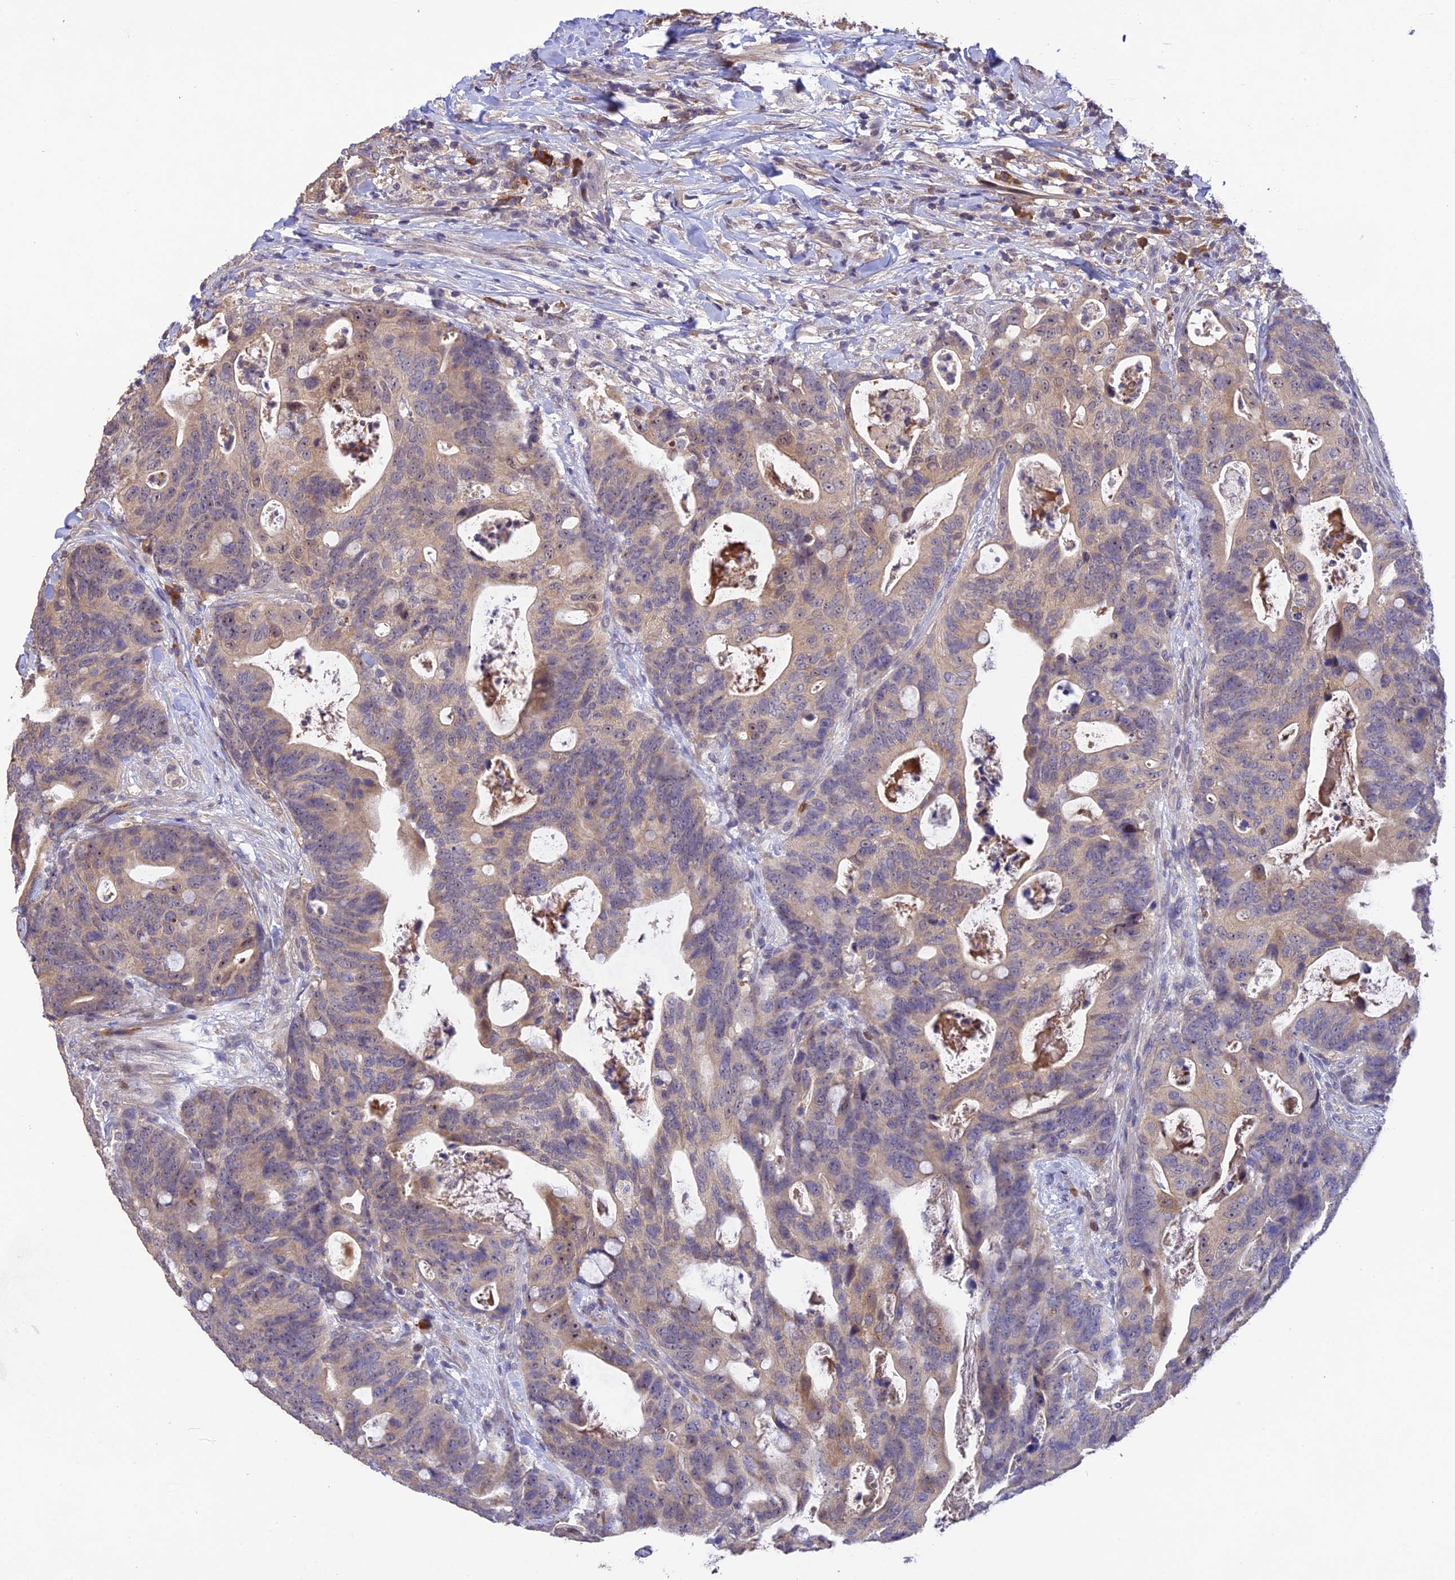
{"staining": {"intensity": "weak", "quantity": "25%-75%", "location": "cytoplasmic/membranous"}, "tissue": "colorectal cancer", "cell_type": "Tumor cells", "image_type": "cancer", "snomed": [{"axis": "morphology", "description": "Adenocarcinoma, NOS"}, {"axis": "topography", "description": "Colon"}], "caption": "Immunohistochemistry (IHC) (DAB) staining of human adenocarcinoma (colorectal) shows weak cytoplasmic/membranous protein expression in approximately 25%-75% of tumor cells. The staining is performed using DAB (3,3'-diaminobenzidine) brown chromogen to label protein expression. The nuclei are counter-stained blue using hematoxylin.", "gene": "DENND5B", "patient": {"sex": "female", "age": 82}}